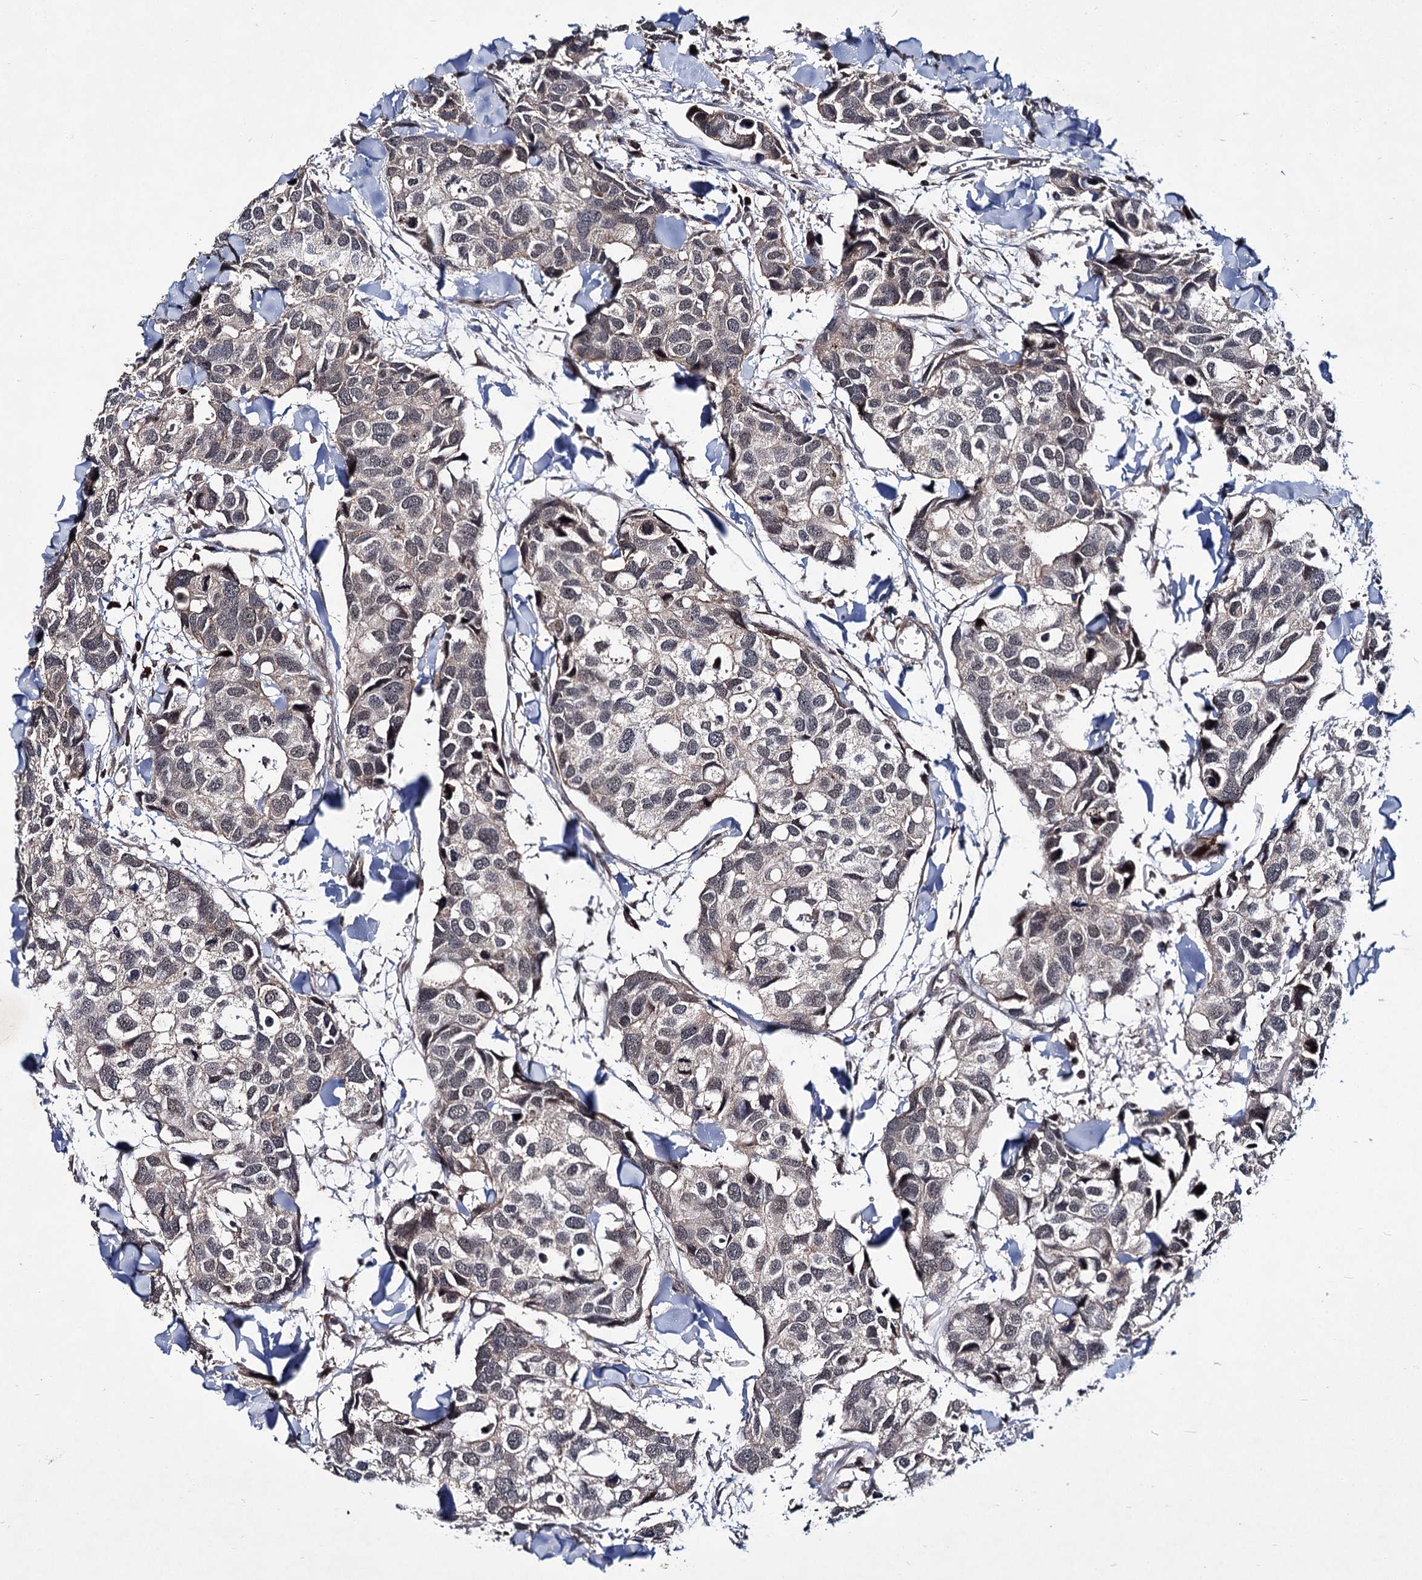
{"staining": {"intensity": "weak", "quantity": "25%-75%", "location": "nuclear"}, "tissue": "breast cancer", "cell_type": "Tumor cells", "image_type": "cancer", "snomed": [{"axis": "morphology", "description": "Duct carcinoma"}, {"axis": "topography", "description": "Breast"}], "caption": "The image exhibits staining of breast intraductal carcinoma, revealing weak nuclear protein expression (brown color) within tumor cells.", "gene": "ABLIM1", "patient": {"sex": "female", "age": 83}}